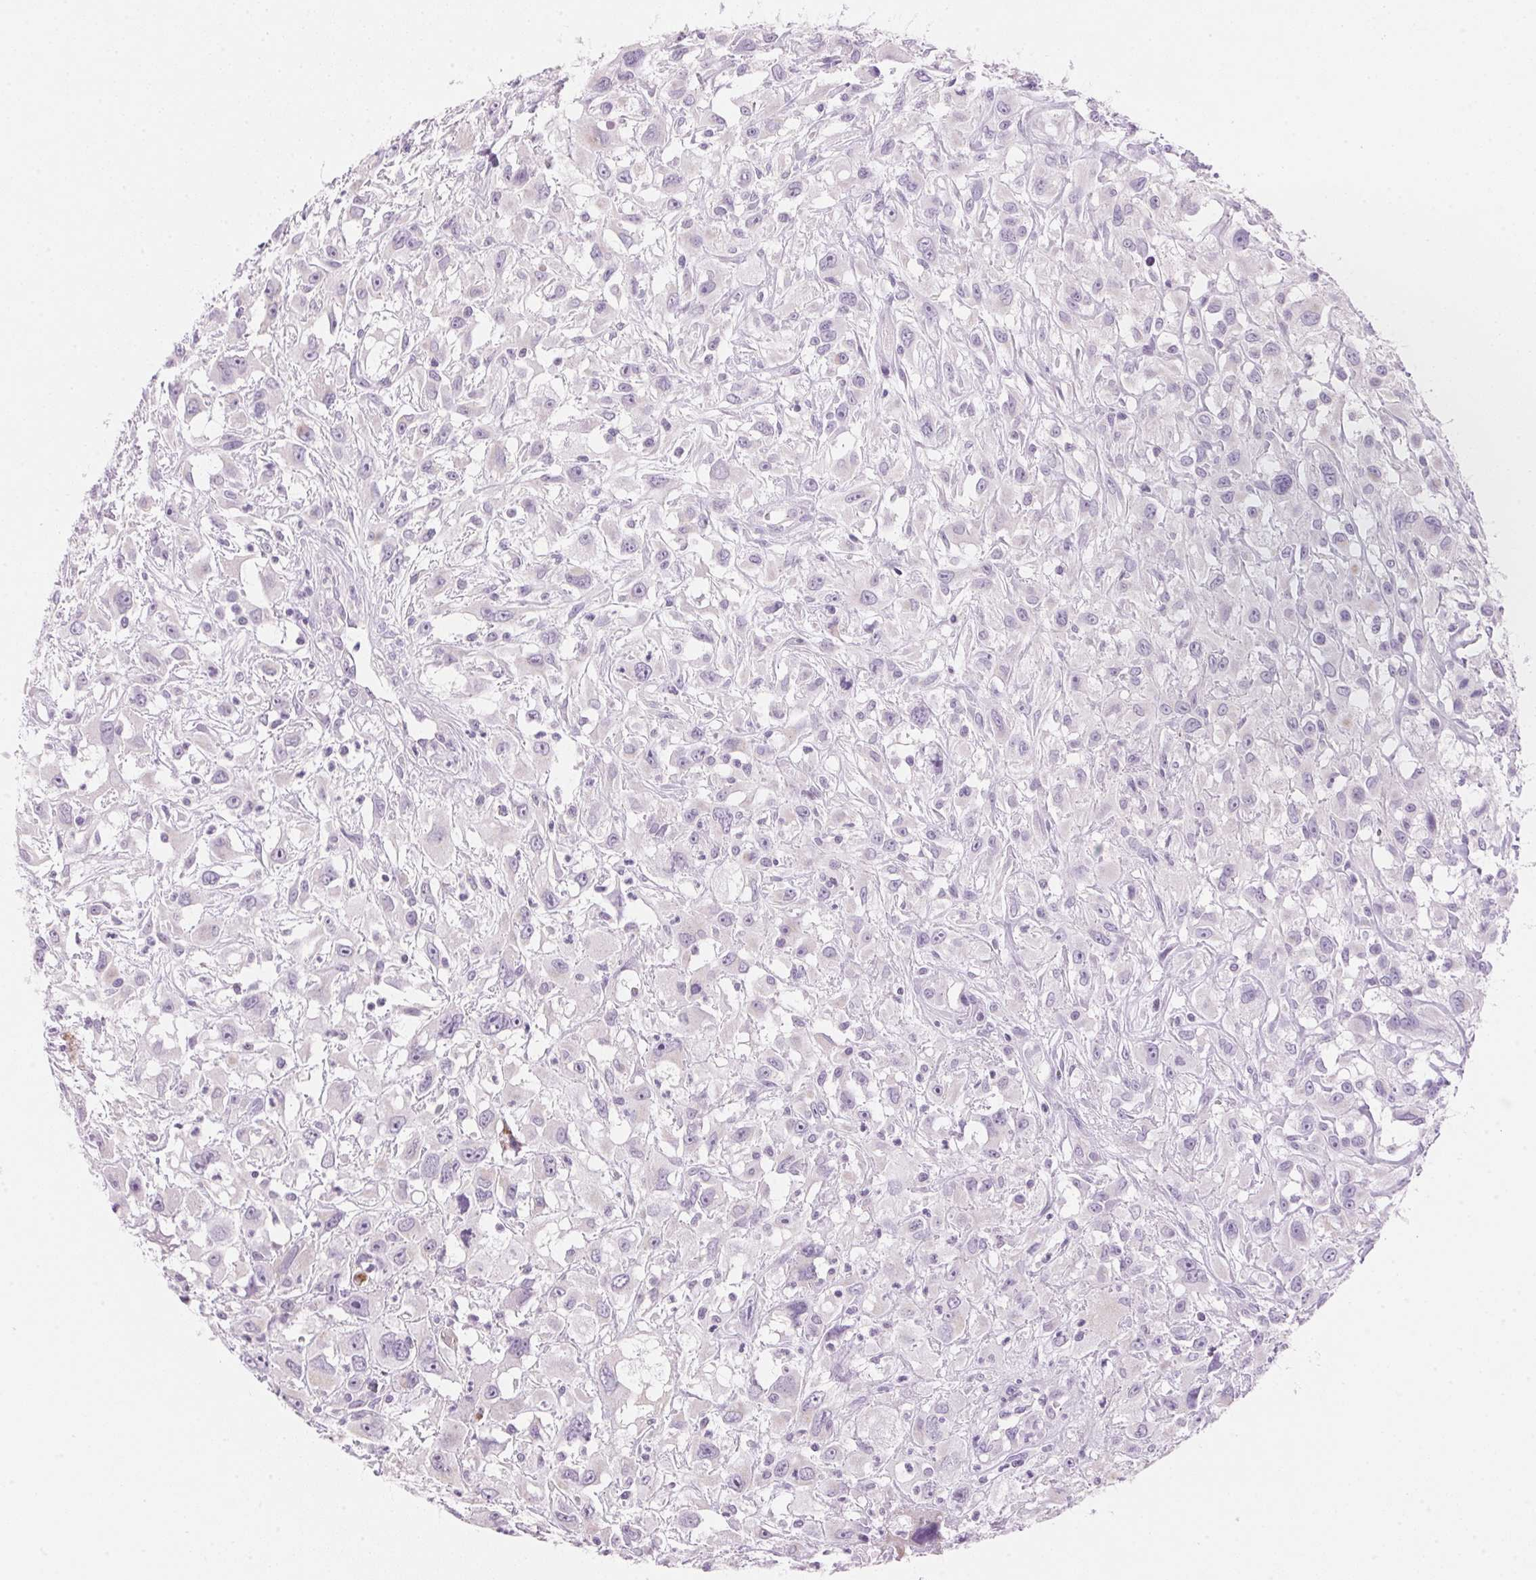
{"staining": {"intensity": "negative", "quantity": "none", "location": "none"}, "tissue": "head and neck cancer", "cell_type": "Tumor cells", "image_type": "cancer", "snomed": [{"axis": "morphology", "description": "Squamous cell carcinoma, NOS"}, {"axis": "morphology", "description": "Squamous cell carcinoma, metastatic, NOS"}, {"axis": "topography", "description": "Oral tissue"}, {"axis": "topography", "description": "Head-Neck"}], "caption": "This is an immunohistochemistry (IHC) image of human head and neck squamous cell carcinoma. There is no expression in tumor cells.", "gene": "CYP11B1", "patient": {"sex": "female", "age": 85}}